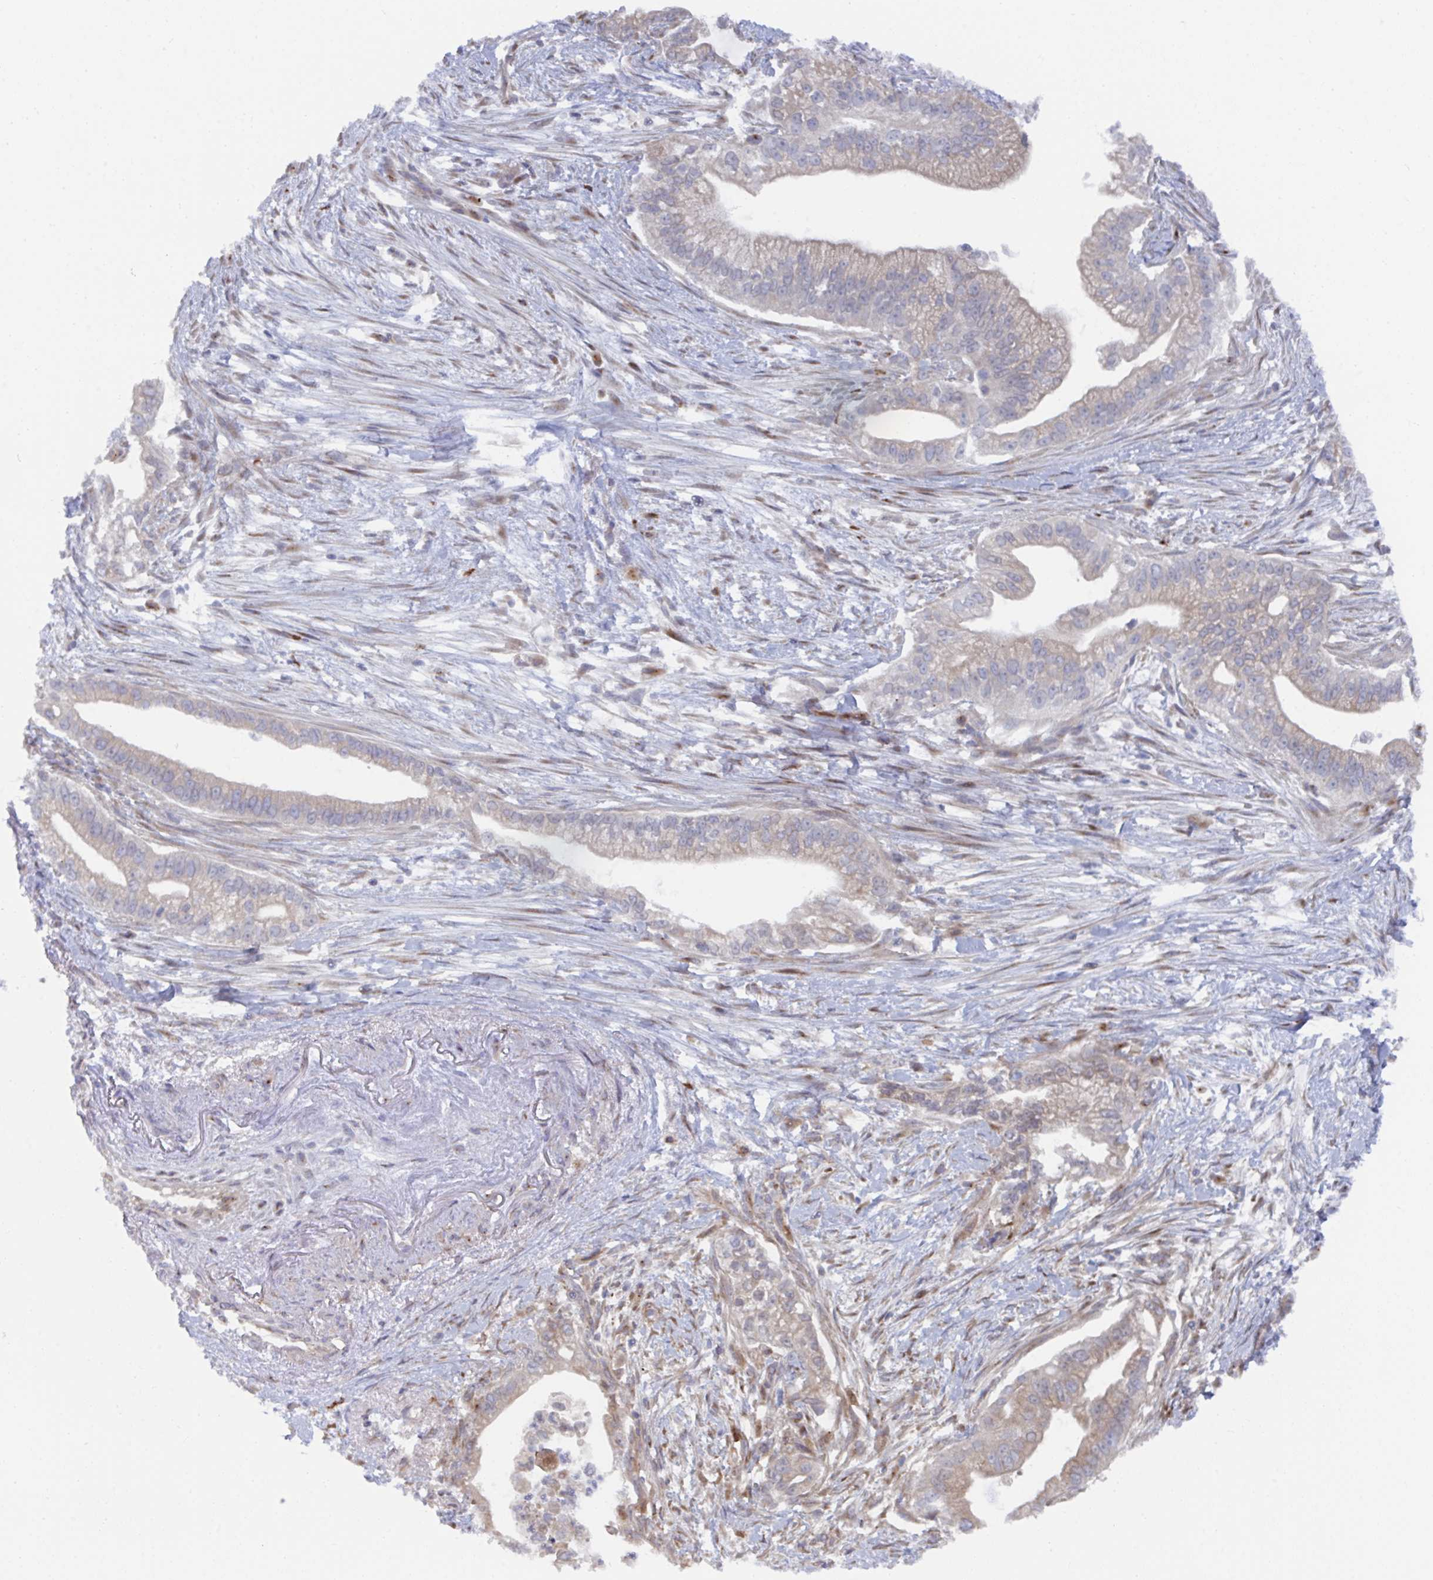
{"staining": {"intensity": "moderate", "quantity": "<25%", "location": "cytoplasmic/membranous"}, "tissue": "pancreatic cancer", "cell_type": "Tumor cells", "image_type": "cancer", "snomed": [{"axis": "morphology", "description": "Adenocarcinoma, NOS"}, {"axis": "topography", "description": "Pancreas"}], "caption": "Tumor cells exhibit low levels of moderate cytoplasmic/membranous expression in about <25% of cells in pancreatic cancer.", "gene": "FJX1", "patient": {"sex": "male", "age": 70}}